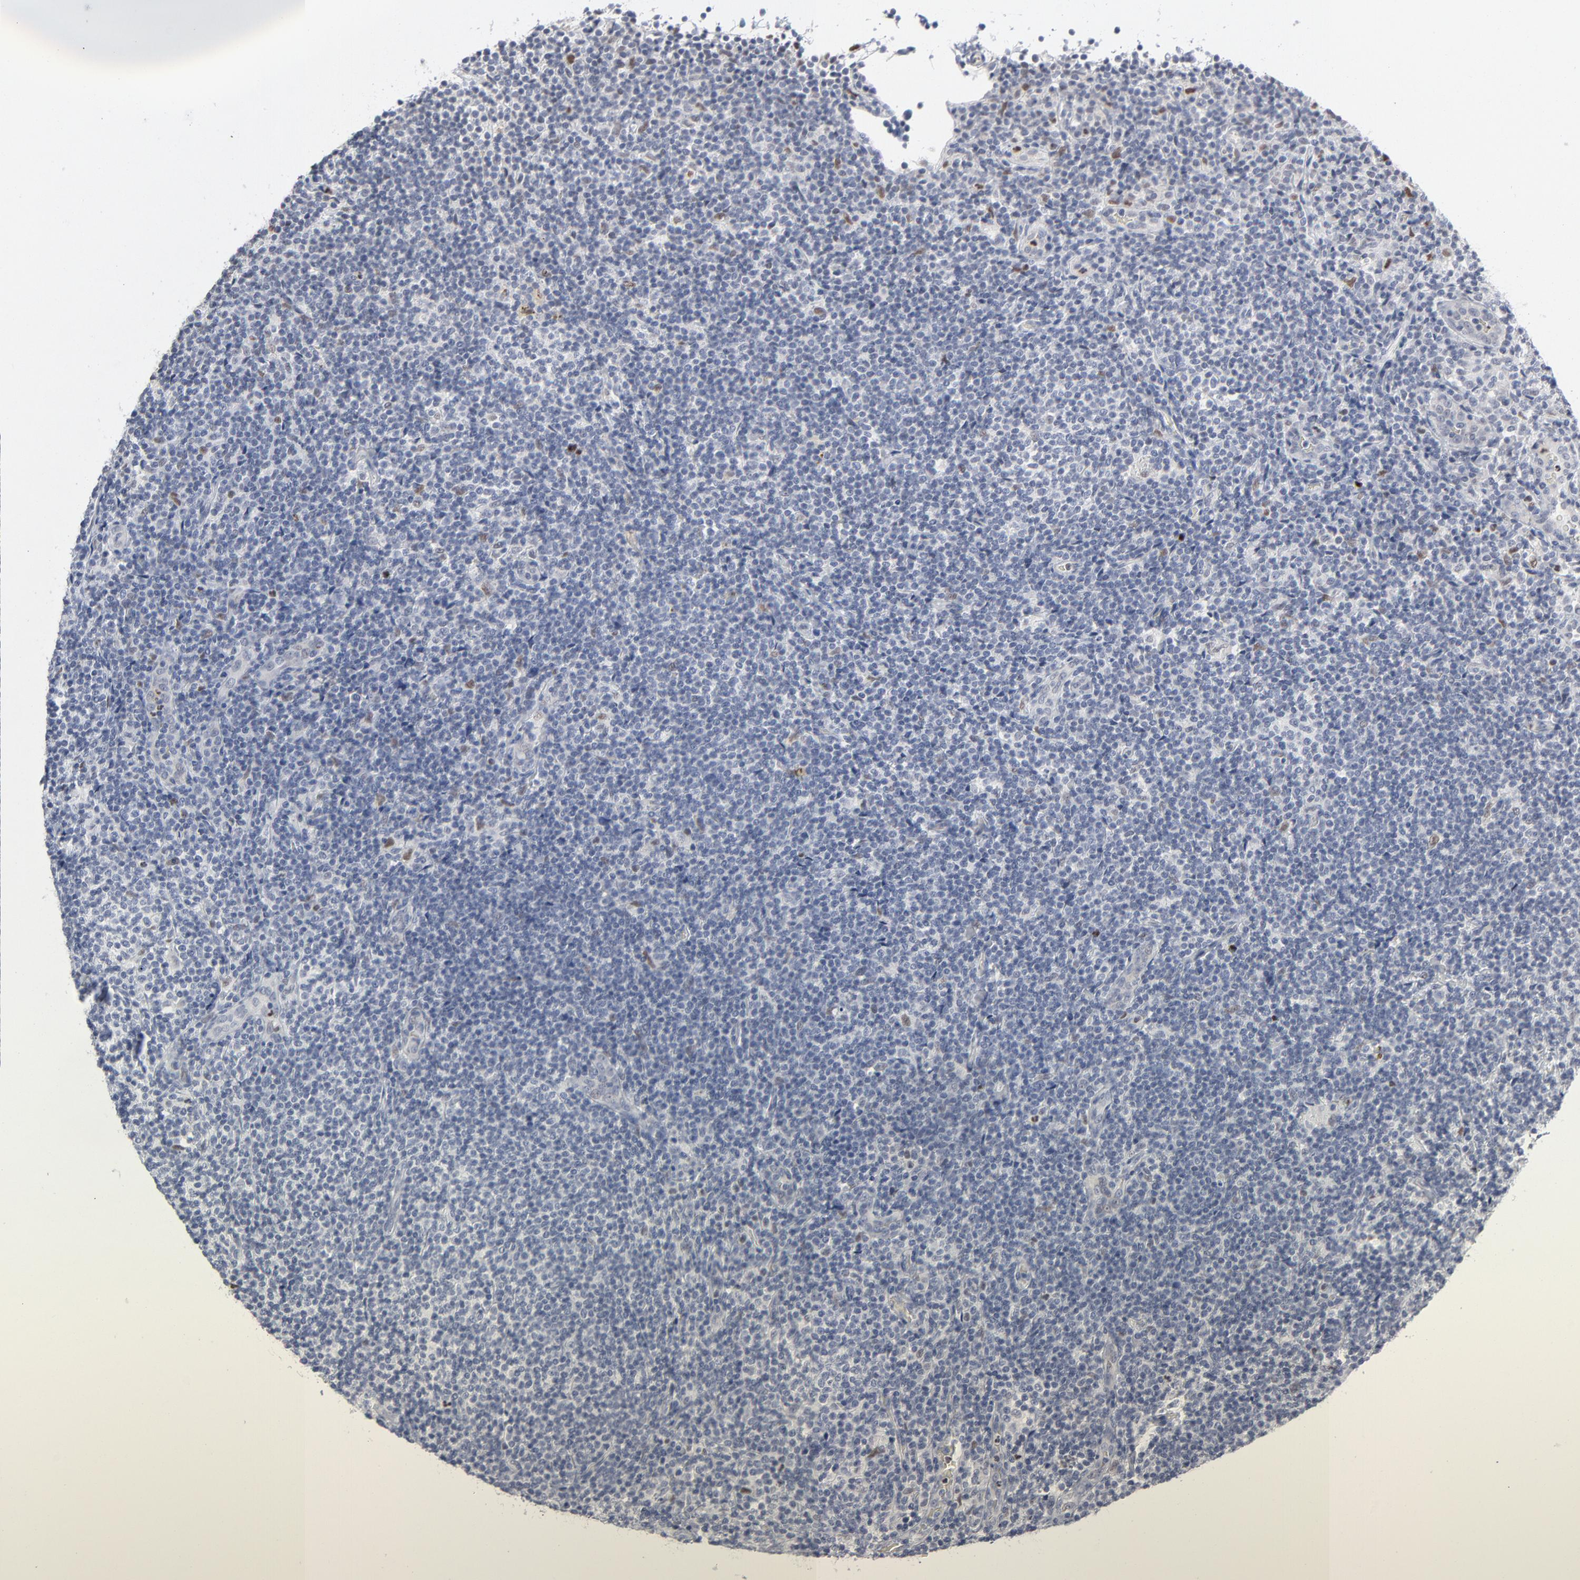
{"staining": {"intensity": "negative", "quantity": "none", "location": "none"}, "tissue": "lymphoma", "cell_type": "Tumor cells", "image_type": "cancer", "snomed": [{"axis": "morphology", "description": "Malignant lymphoma, non-Hodgkin's type, Low grade"}, {"axis": "topography", "description": "Lymph node"}], "caption": "This is a photomicrograph of immunohistochemistry (IHC) staining of malignant lymphoma, non-Hodgkin's type (low-grade), which shows no staining in tumor cells. Nuclei are stained in blue.", "gene": "FOXN2", "patient": {"sex": "female", "age": 76}}